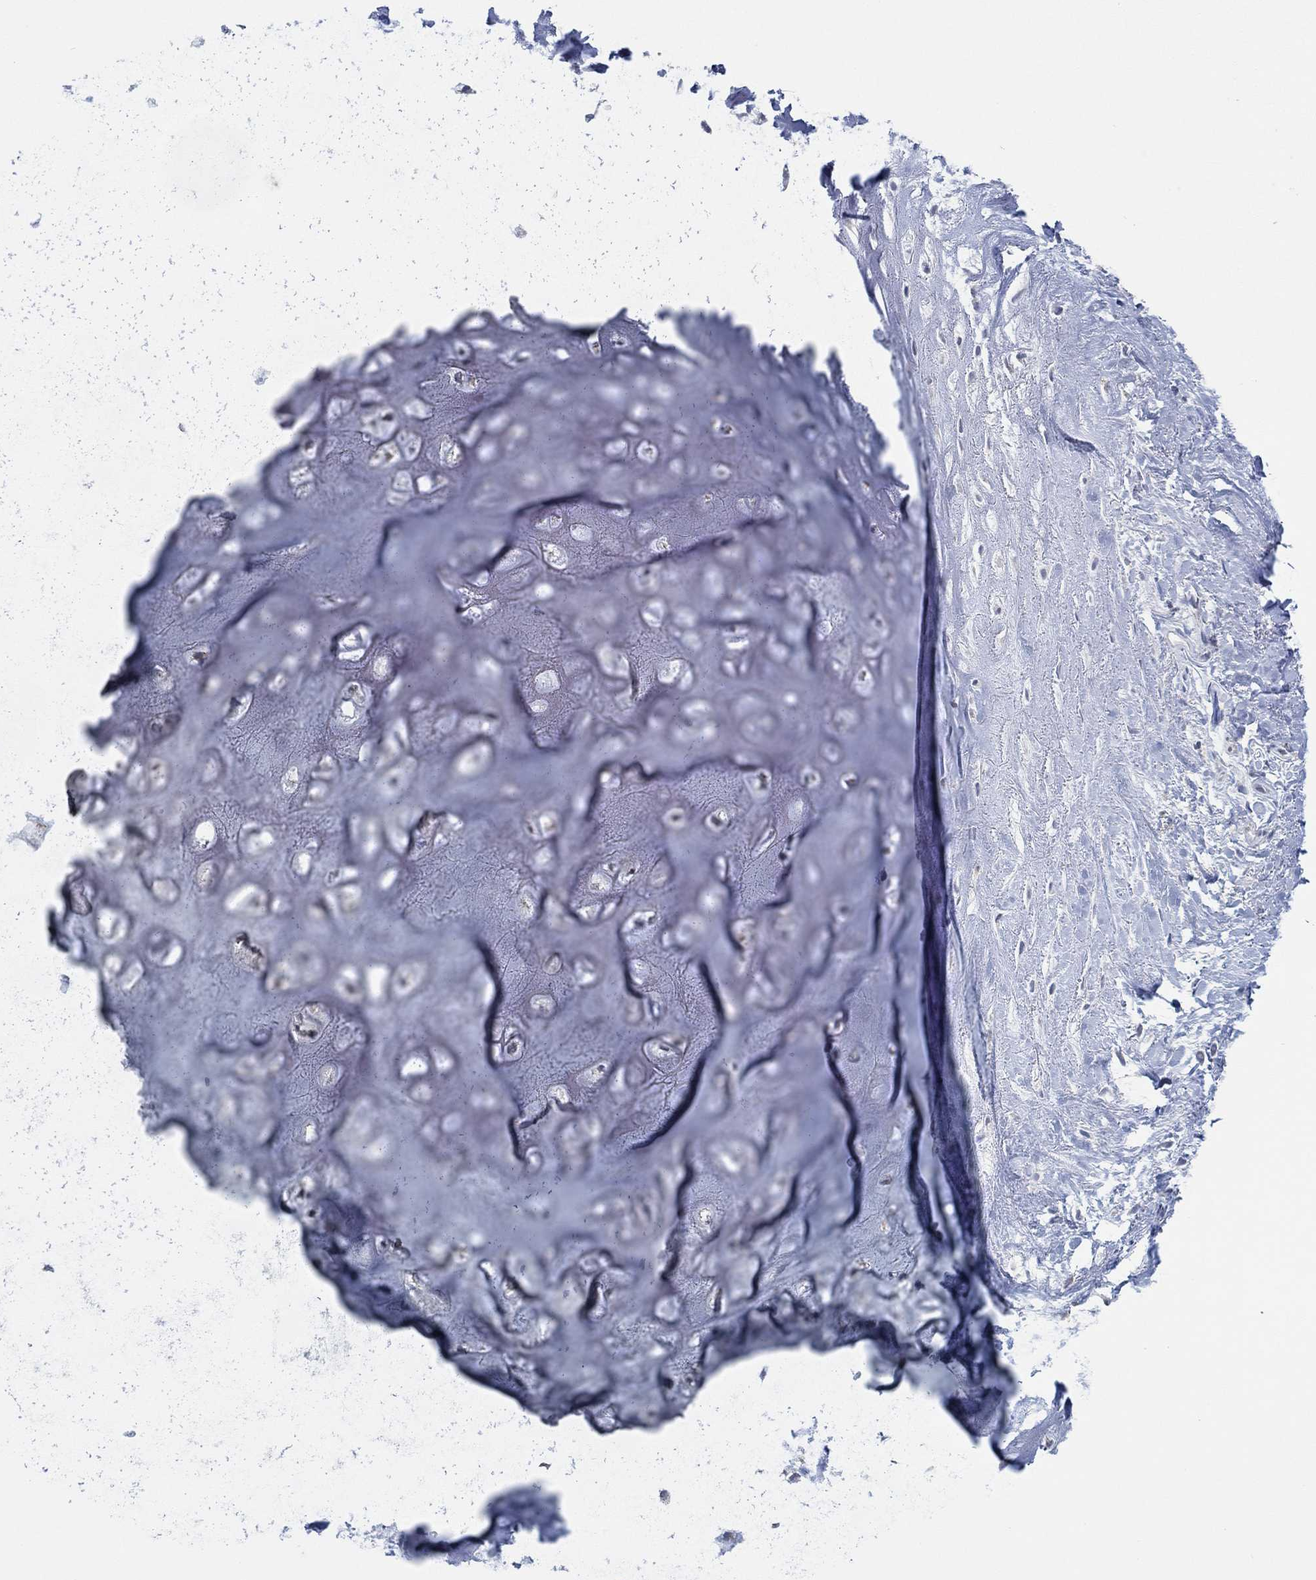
{"staining": {"intensity": "negative", "quantity": "none", "location": "none"}, "tissue": "adipose tissue", "cell_type": "Adipocytes", "image_type": "normal", "snomed": [{"axis": "morphology", "description": "Normal tissue, NOS"}, {"axis": "morphology", "description": "Squamous cell carcinoma, NOS"}, {"axis": "topography", "description": "Cartilage tissue"}, {"axis": "topography", "description": "Head-Neck"}], "caption": "This is a image of immunohistochemistry (IHC) staining of unremarkable adipose tissue, which shows no staining in adipocytes.", "gene": "GLOD5", "patient": {"sex": "male", "age": 62}}